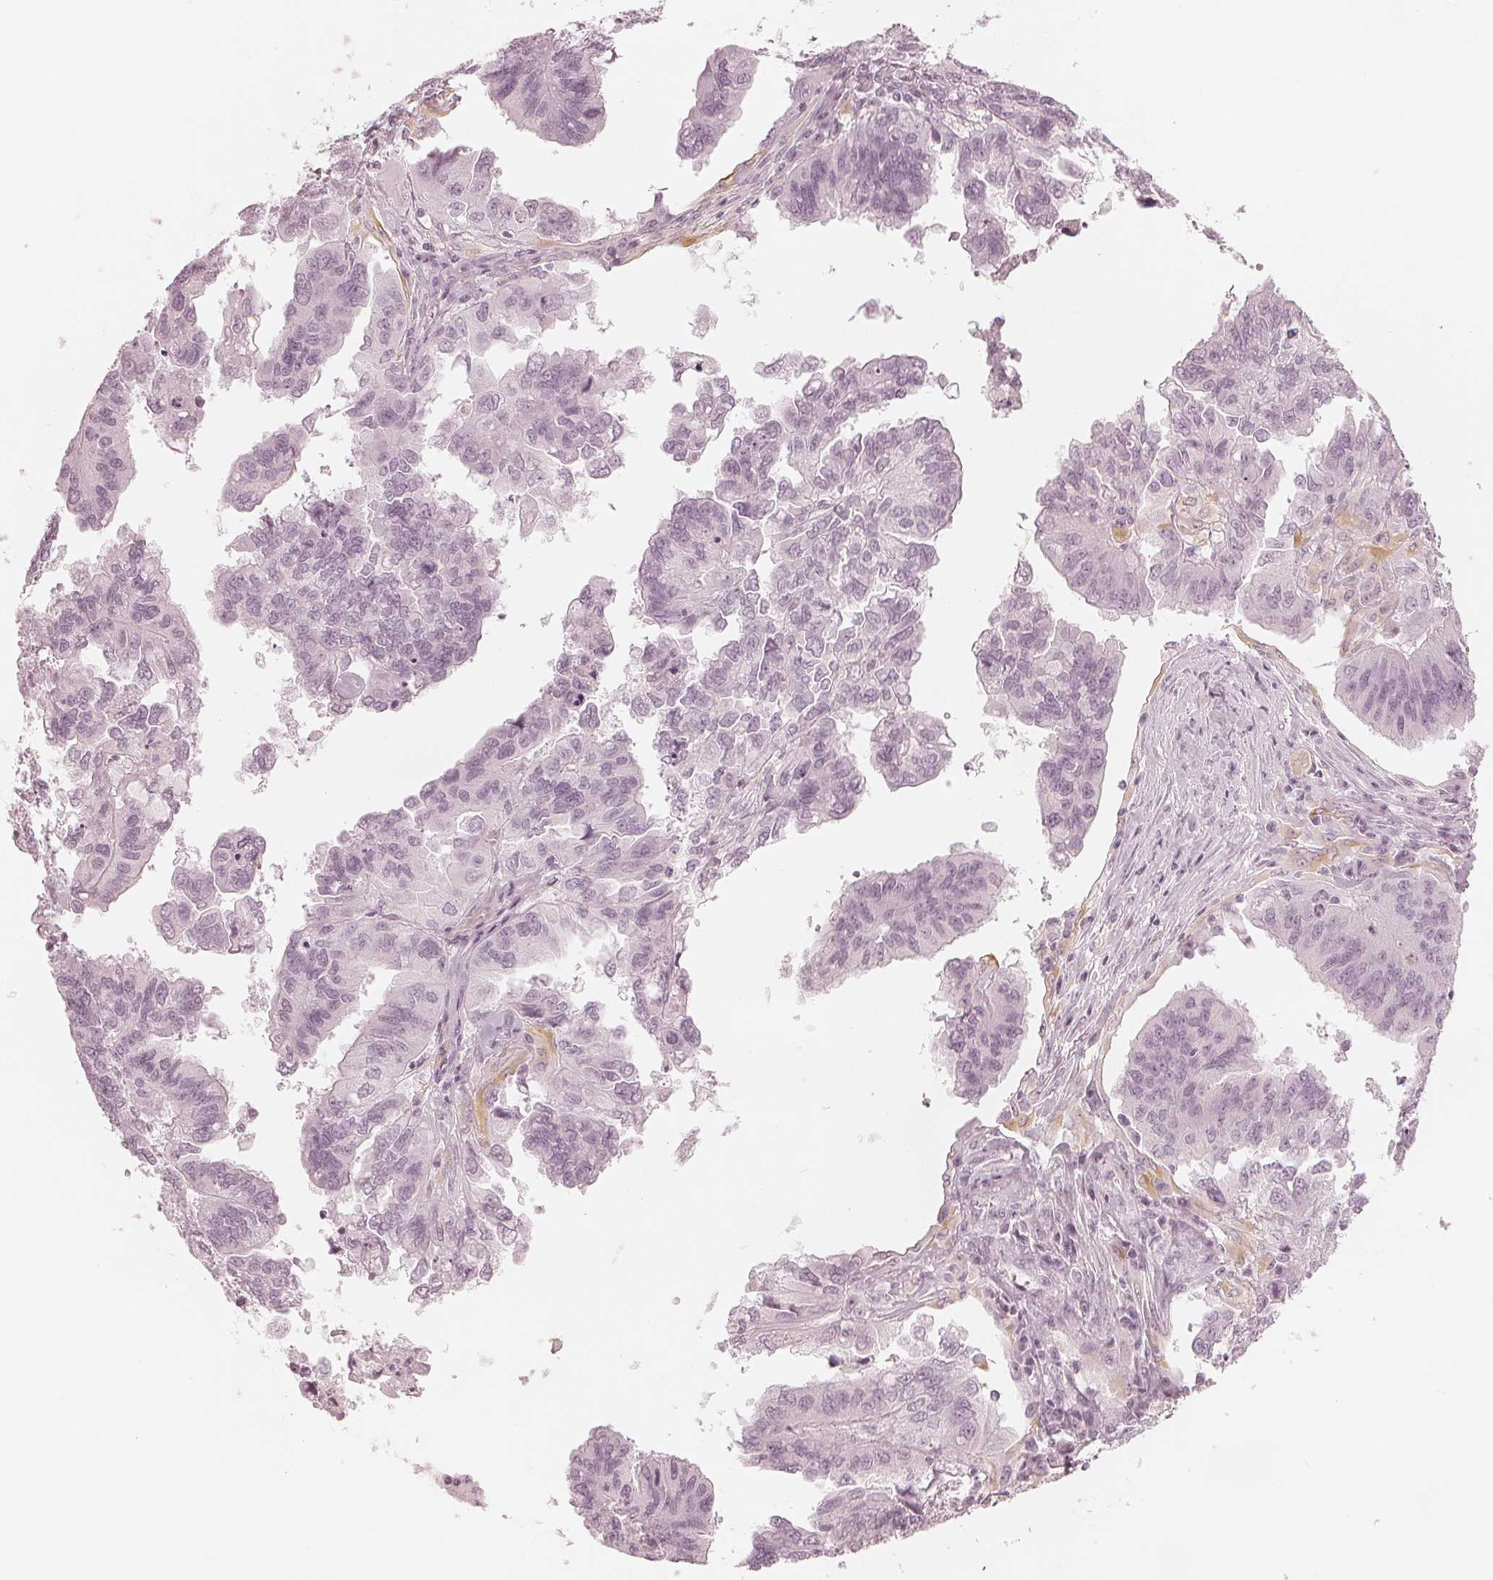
{"staining": {"intensity": "negative", "quantity": "none", "location": "none"}, "tissue": "ovarian cancer", "cell_type": "Tumor cells", "image_type": "cancer", "snomed": [{"axis": "morphology", "description": "Cystadenocarcinoma, serous, NOS"}, {"axis": "topography", "description": "Ovary"}], "caption": "IHC of human ovarian serous cystadenocarcinoma demonstrates no expression in tumor cells. (DAB immunohistochemistry (IHC) visualized using brightfield microscopy, high magnification).", "gene": "PAEP", "patient": {"sex": "female", "age": 79}}